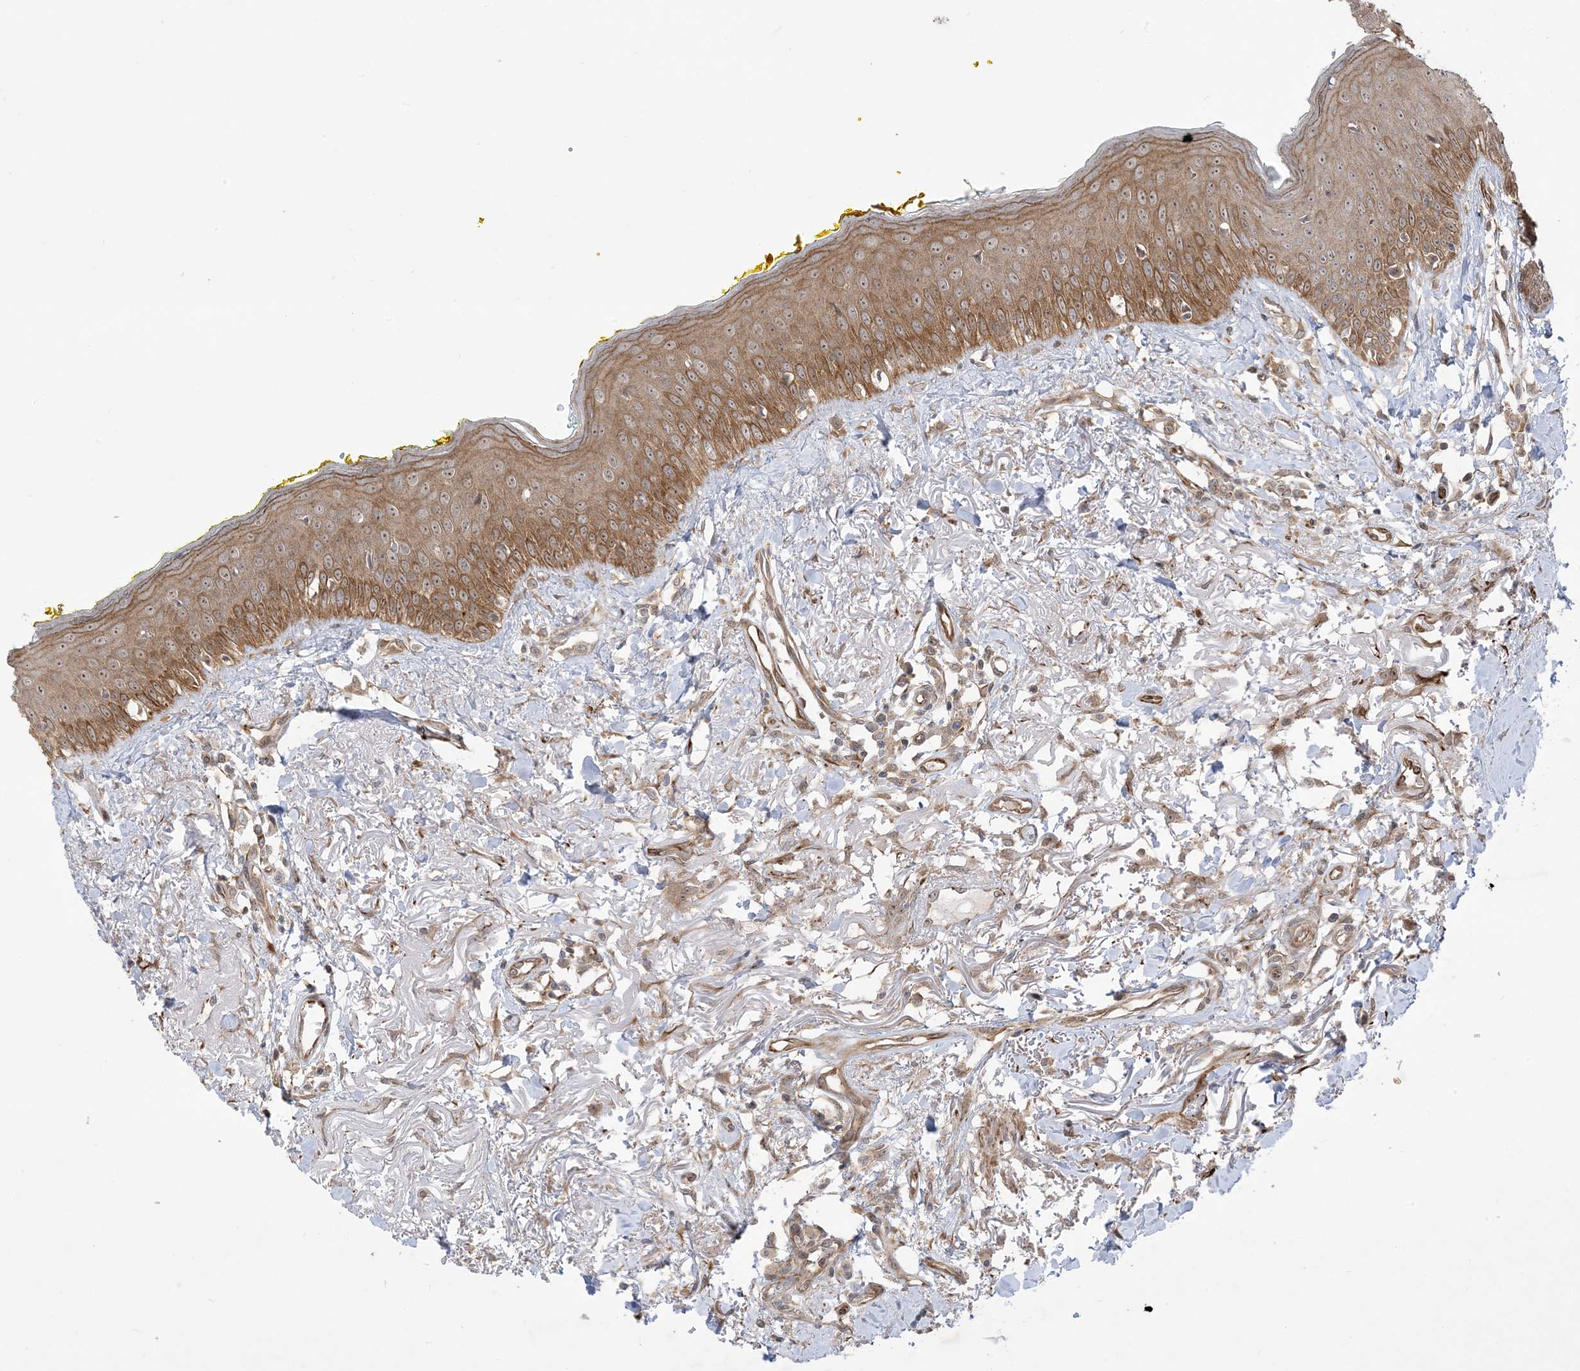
{"staining": {"intensity": "strong", "quantity": ">75%", "location": "cytoplasmic/membranous,nuclear"}, "tissue": "oral mucosa", "cell_type": "Squamous epithelial cells", "image_type": "normal", "snomed": [{"axis": "morphology", "description": "Normal tissue, NOS"}, {"axis": "topography", "description": "Oral tissue"}], "caption": "Oral mucosa stained with immunohistochemistry demonstrates strong cytoplasmic/membranous,nuclear expression in approximately >75% of squamous epithelial cells.", "gene": "SOGA3", "patient": {"sex": "female", "age": 70}}